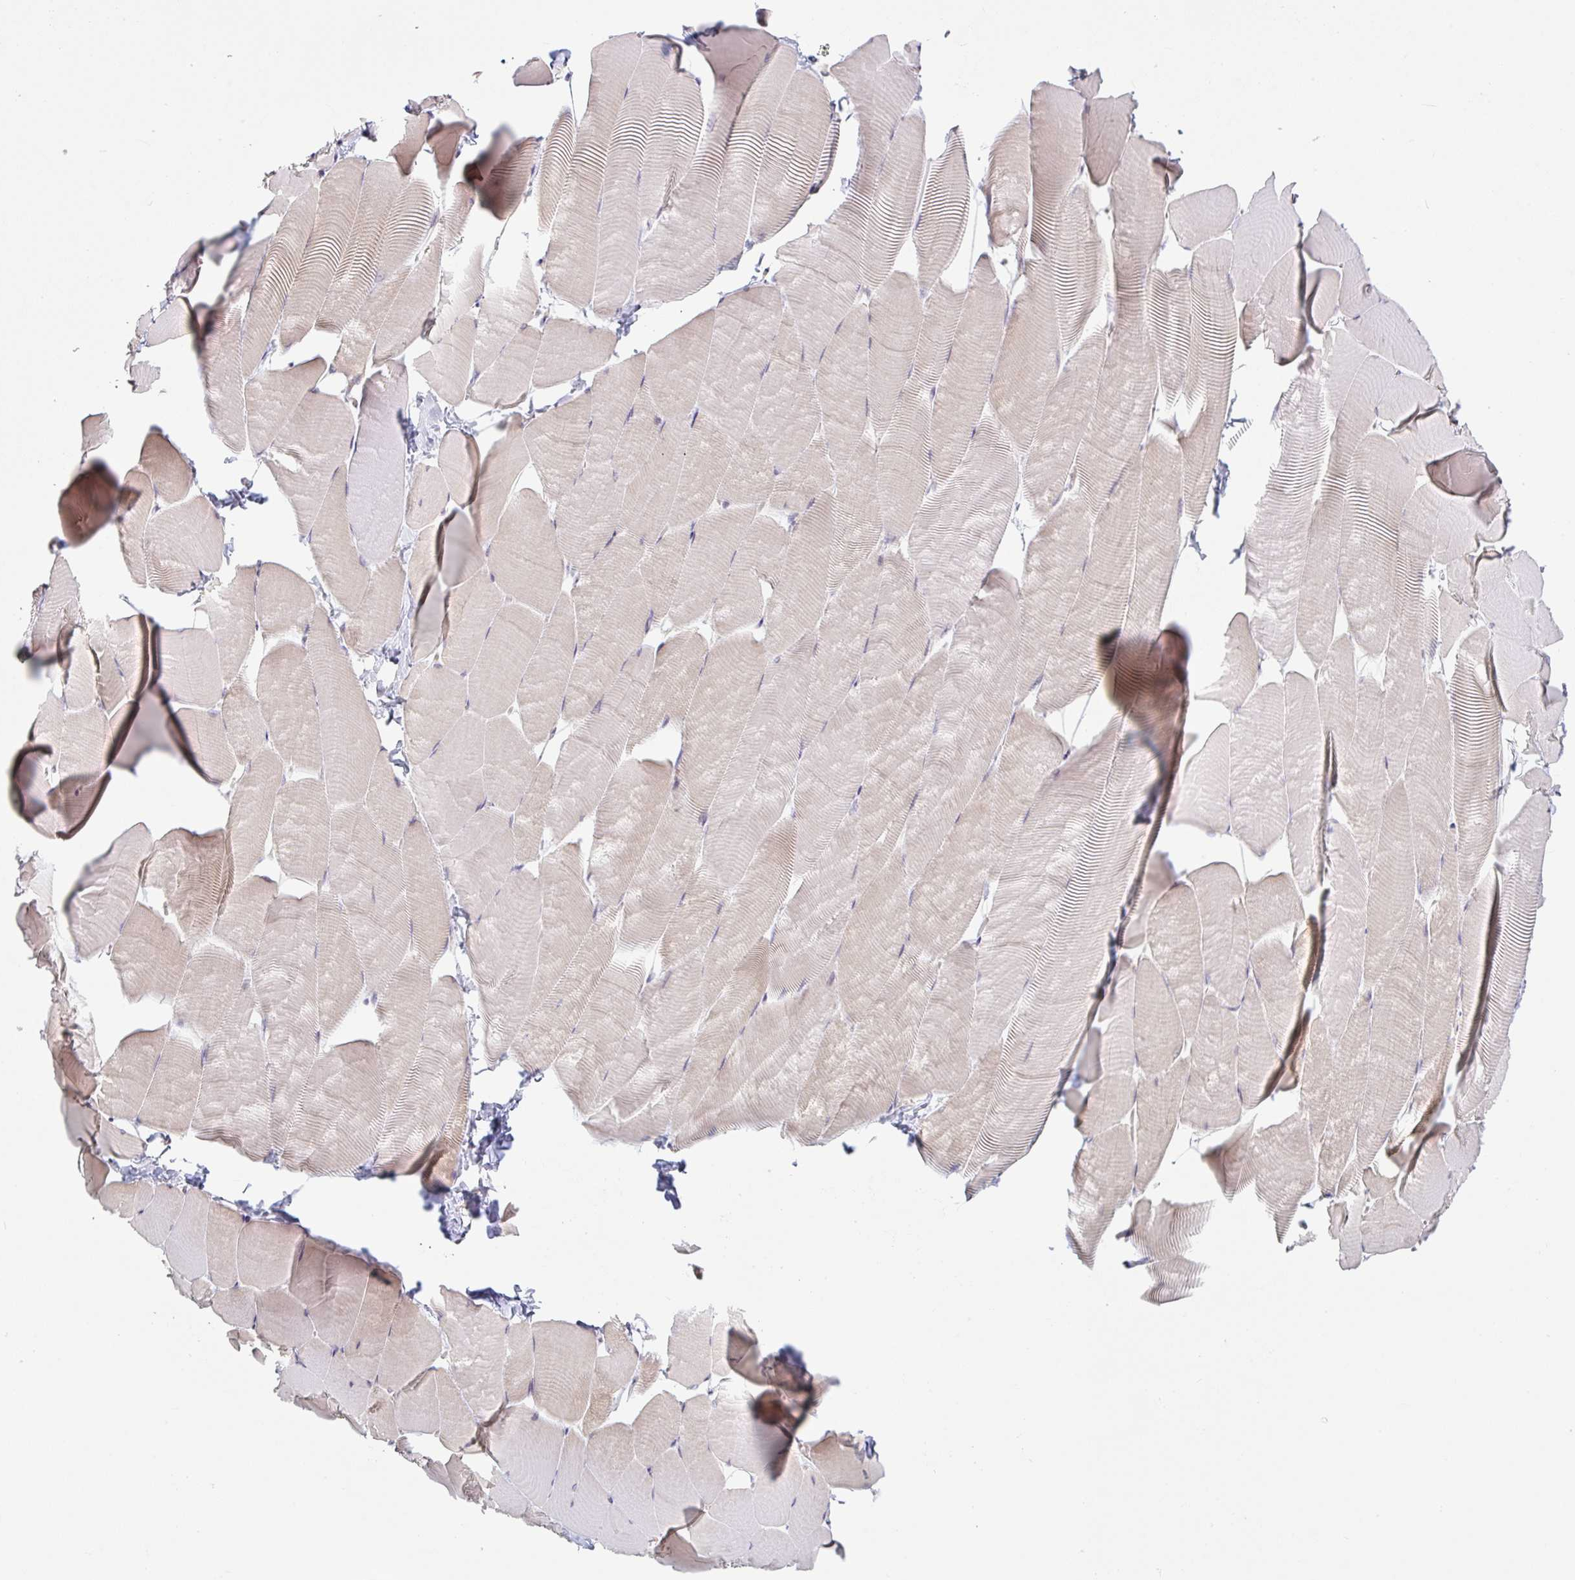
{"staining": {"intensity": "weak", "quantity": "25%-75%", "location": "cytoplasmic/membranous"}, "tissue": "skeletal muscle", "cell_type": "Myocytes", "image_type": "normal", "snomed": [{"axis": "morphology", "description": "Normal tissue, NOS"}, {"axis": "topography", "description": "Skeletal muscle"}], "caption": "Protein staining by IHC demonstrates weak cytoplasmic/membranous positivity in approximately 25%-75% of myocytes in normal skeletal muscle.", "gene": "MOB1A", "patient": {"sex": "male", "age": 25}}